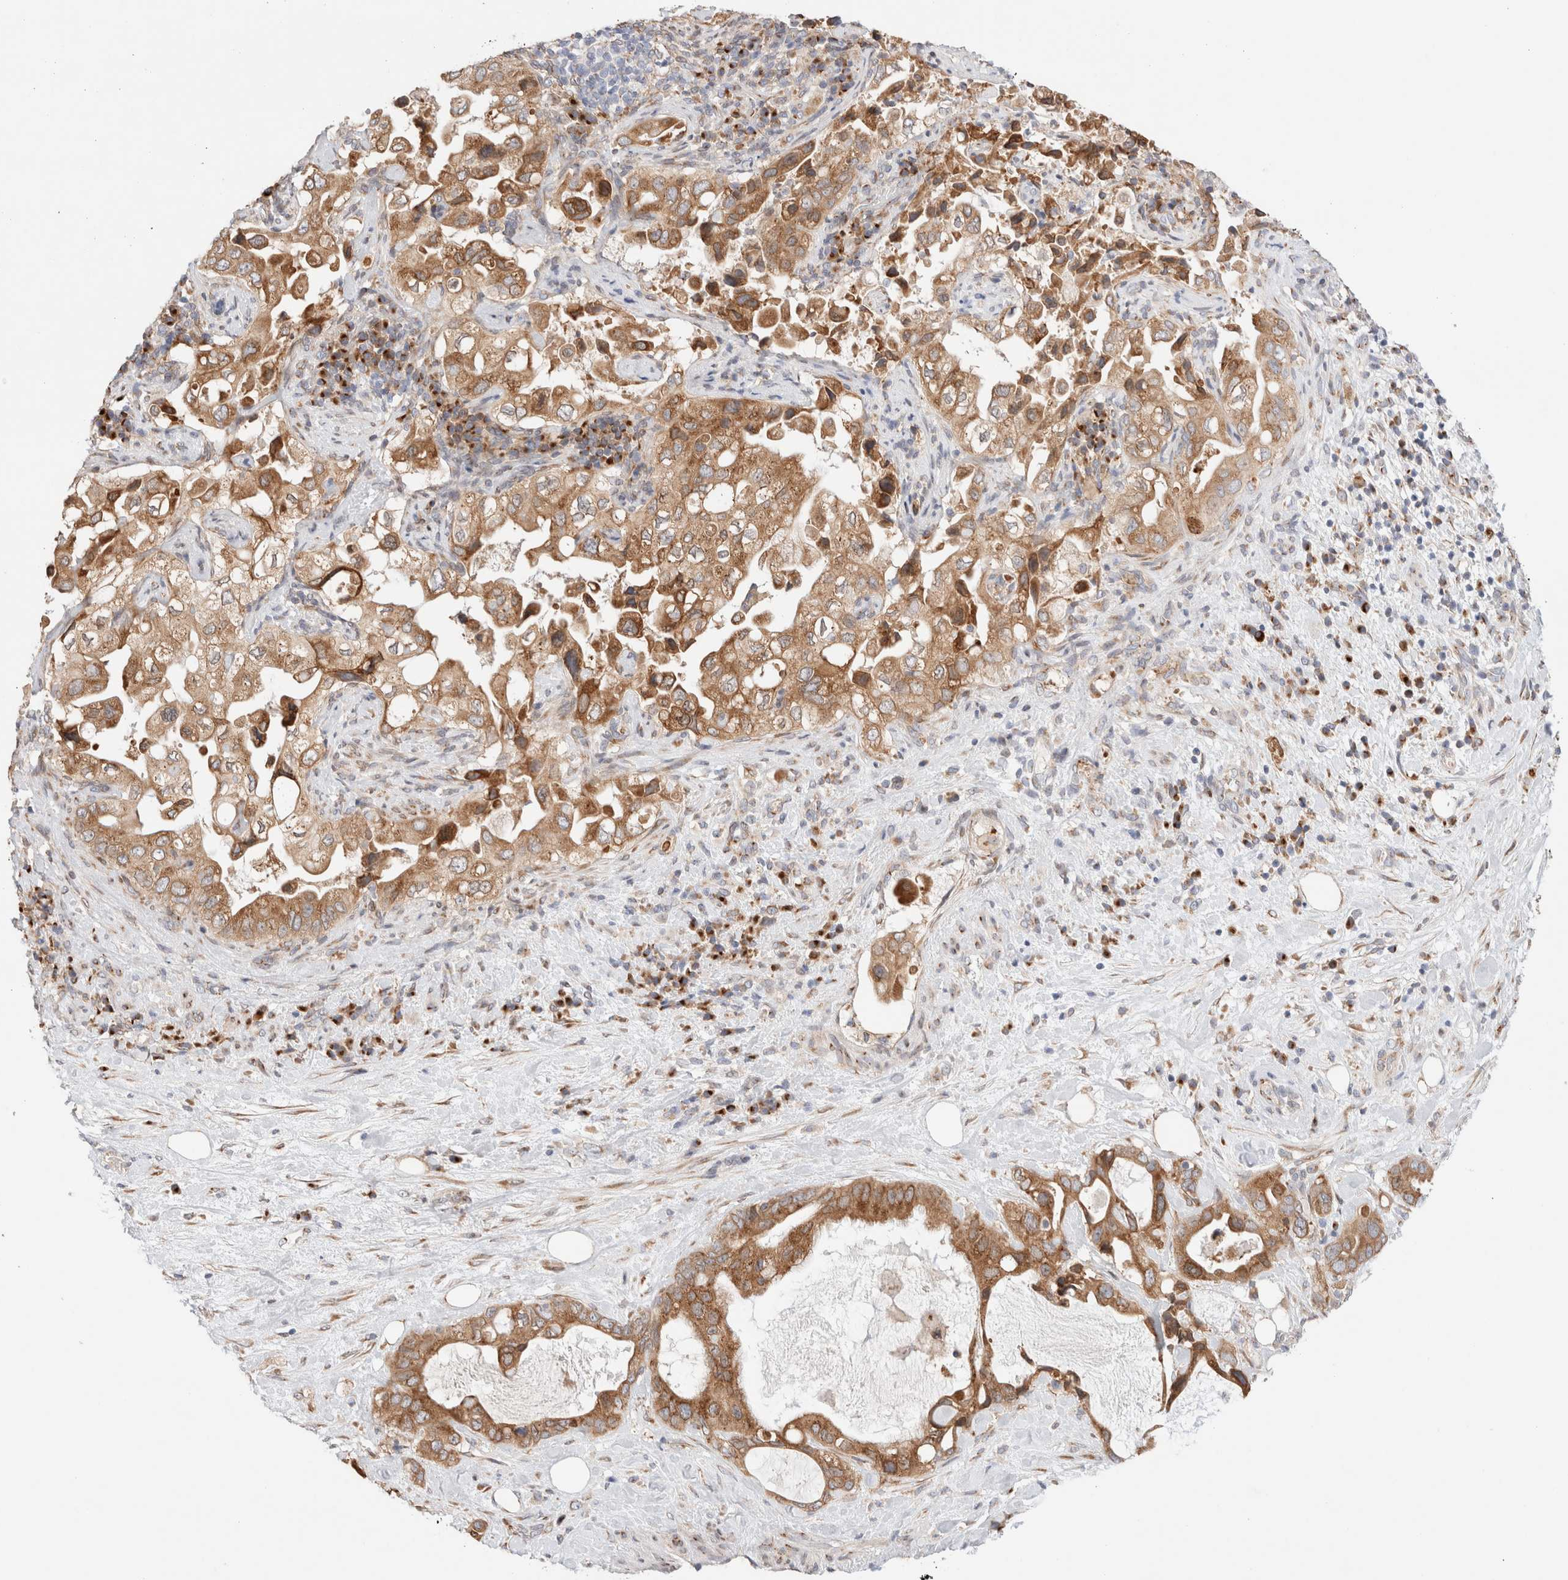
{"staining": {"intensity": "moderate", "quantity": ">75%", "location": "cytoplasmic/membranous"}, "tissue": "pancreatic cancer", "cell_type": "Tumor cells", "image_type": "cancer", "snomed": [{"axis": "morphology", "description": "Inflammation, NOS"}, {"axis": "morphology", "description": "Adenocarcinoma, NOS"}, {"axis": "topography", "description": "Pancreas"}], "caption": "The photomicrograph reveals a brown stain indicating the presence of a protein in the cytoplasmic/membranous of tumor cells in adenocarcinoma (pancreatic).", "gene": "LMAN2L", "patient": {"sex": "female", "age": 56}}